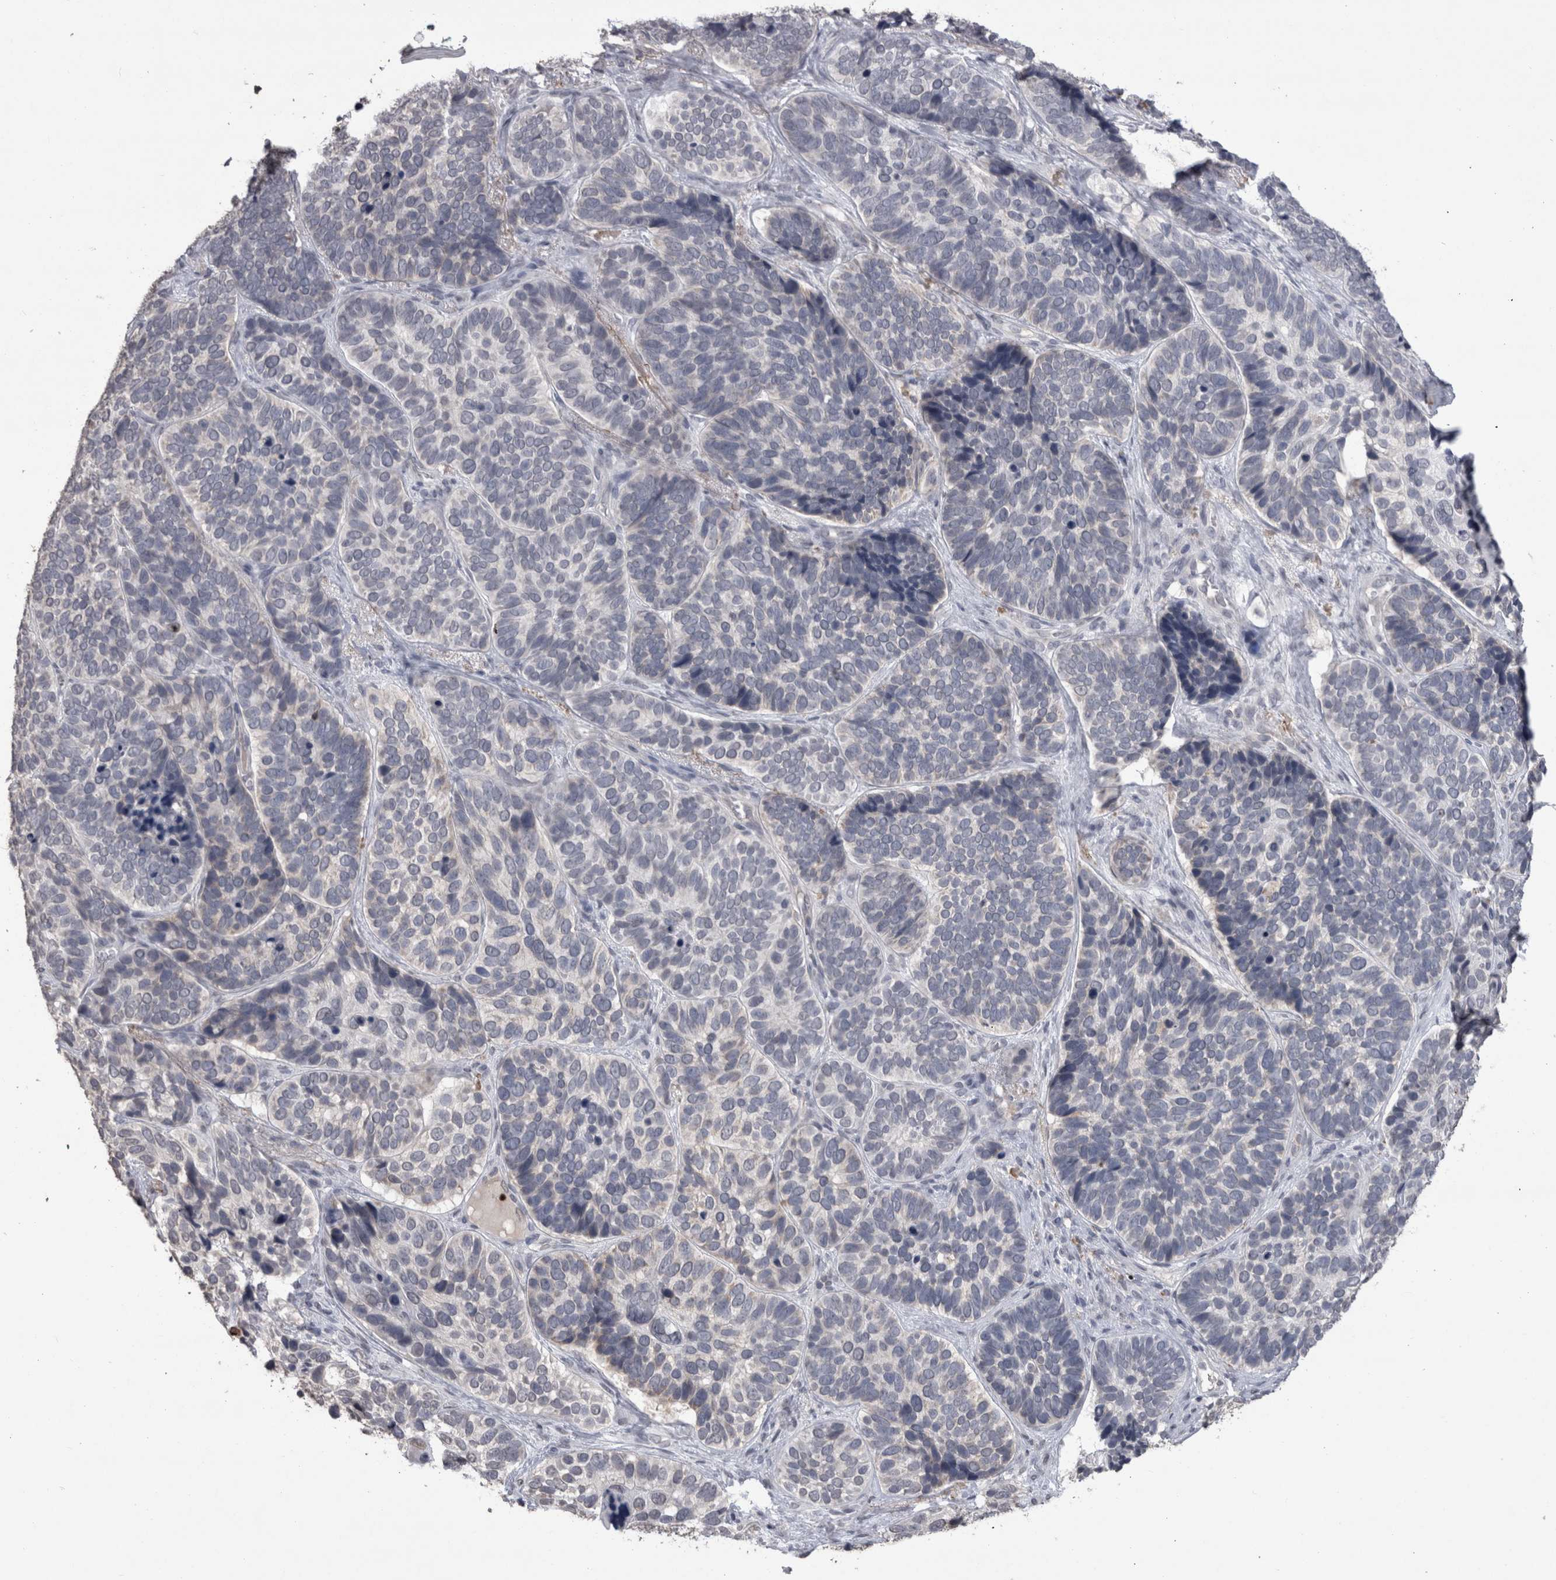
{"staining": {"intensity": "negative", "quantity": "none", "location": "none"}, "tissue": "skin cancer", "cell_type": "Tumor cells", "image_type": "cancer", "snomed": [{"axis": "morphology", "description": "Basal cell carcinoma"}, {"axis": "topography", "description": "Skin"}], "caption": "The immunohistochemistry micrograph has no significant positivity in tumor cells of skin cancer tissue. (DAB (3,3'-diaminobenzidine) immunohistochemistry (IHC) visualized using brightfield microscopy, high magnification).", "gene": "PAX5", "patient": {"sex": "male", "age": 62}}